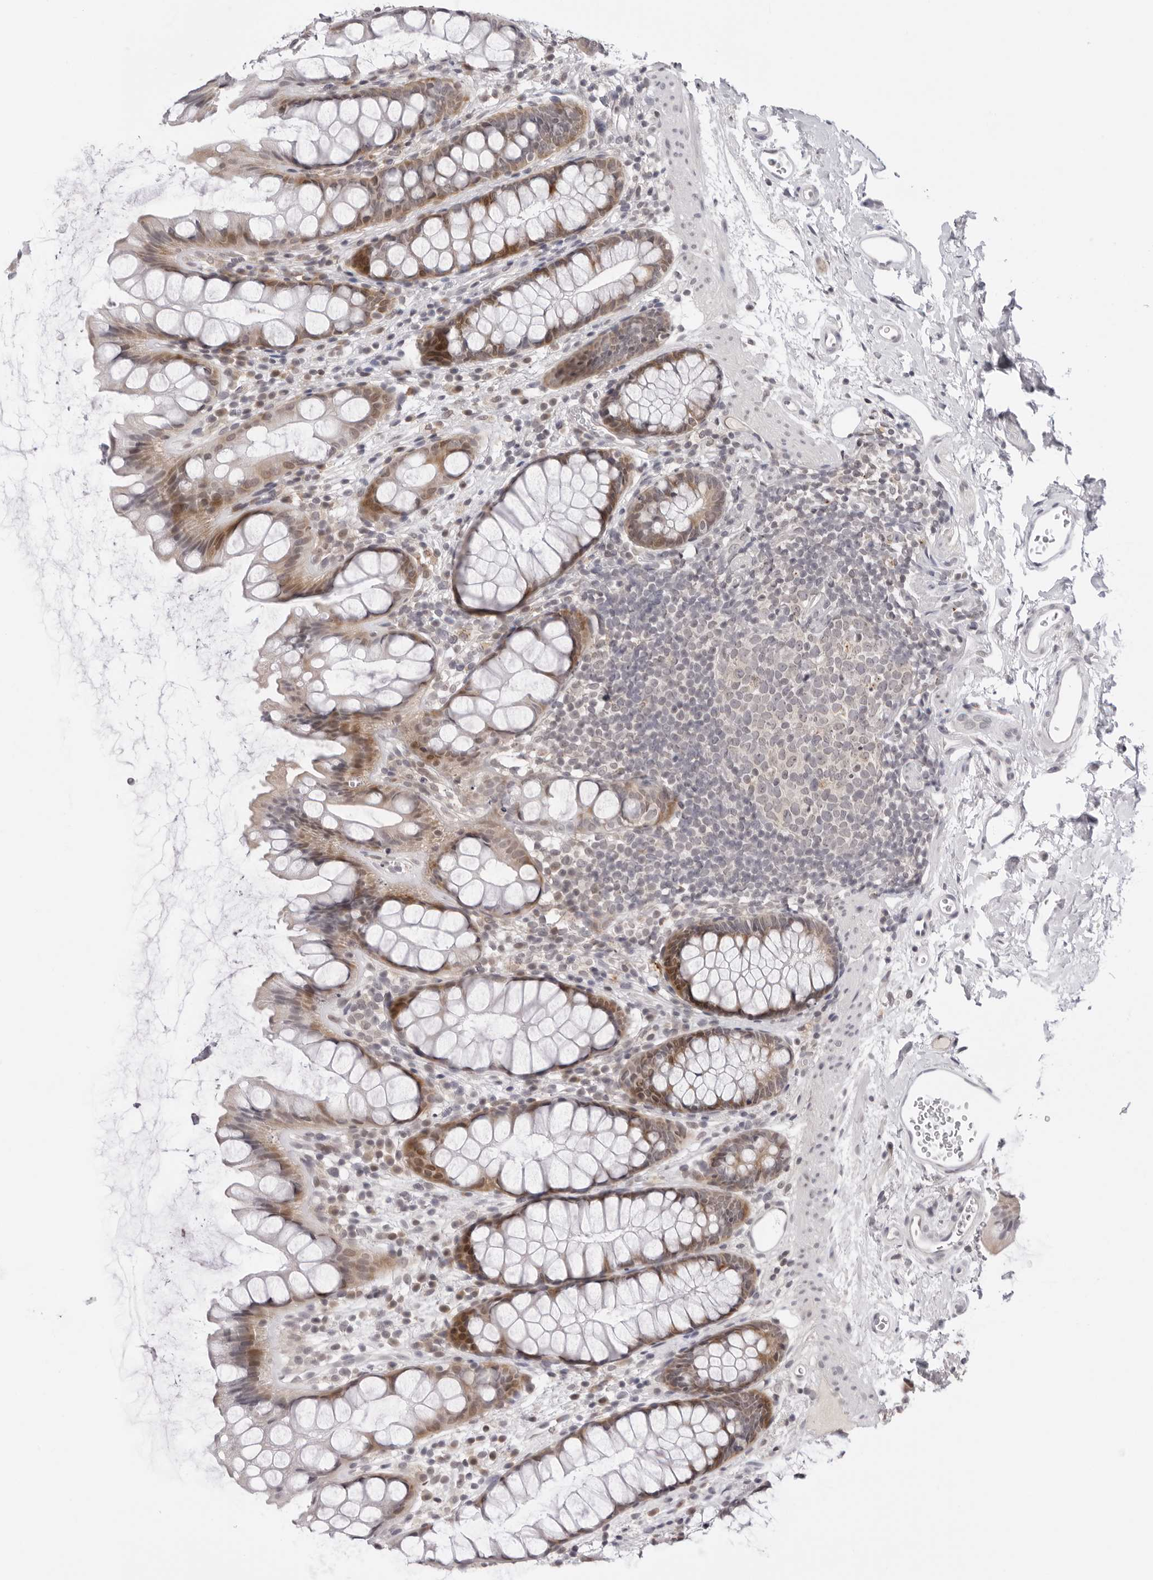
{"staining": {"intensity": "moderate", "quantity": ">75%", "location": "cytoplasmic/membranous,nuclear"}, "tissue": "rectum", "cell_type": "Glandular cells", "image_type": "normal", "snomed": [{"axis": "morphology", "description": "Normal tissue, NOS"}, {"axis": "topography", "description": "Rectum"}], "caption": "The photomicrograph exhibits immunohistochemical staining of unremarkable rectum. There is moderate cytoplasmic/membranous,nuclear expression is appreciated in approximately >75% of glandular cells.", "gene": "PRUNE1", "patient": {"sex": "female", "age": 65}}